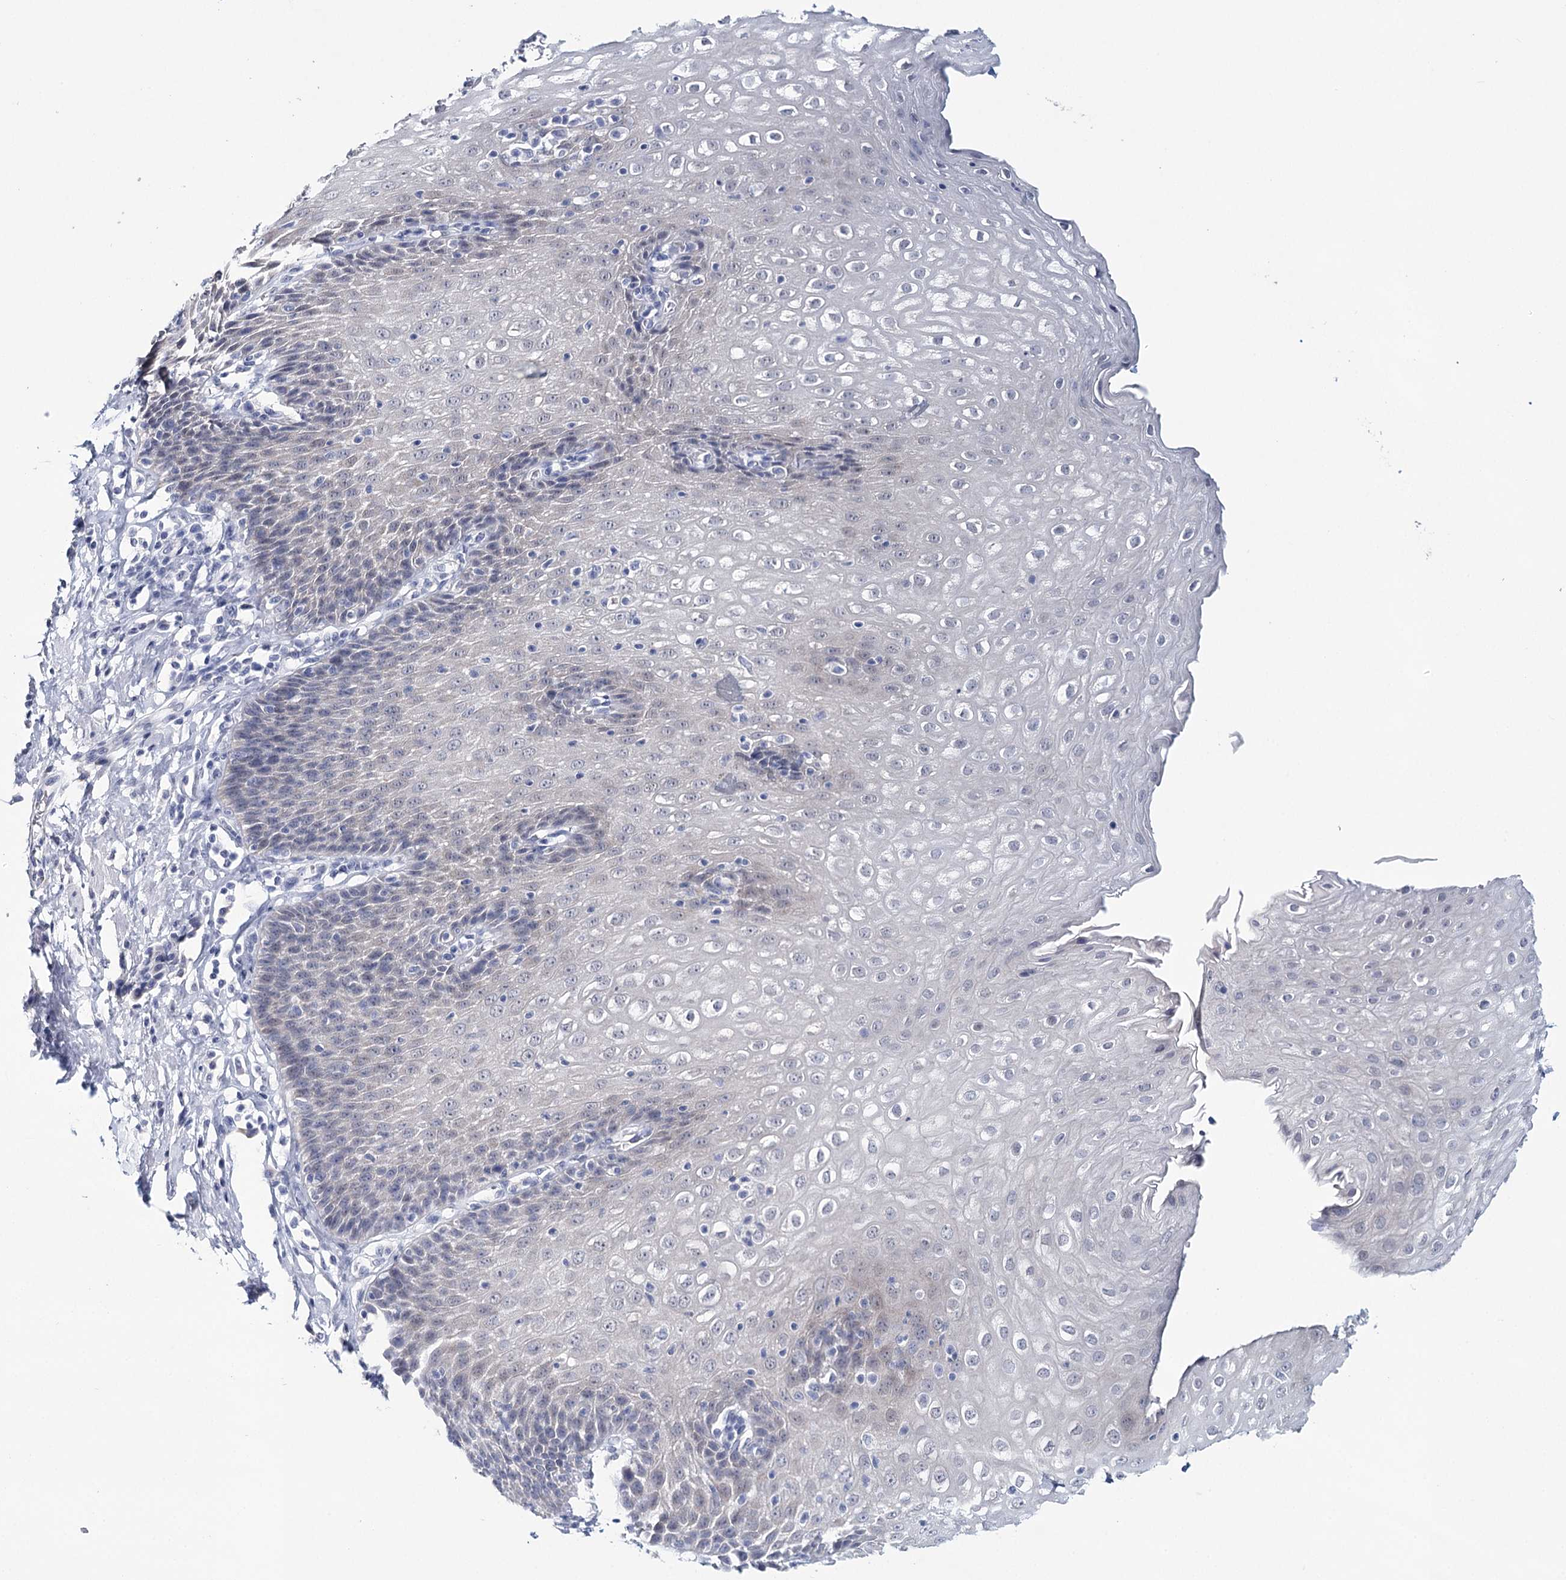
{"staining": {"intensity": "negative", "quantity": "none", "location": "none"}, "tissue": "esophagus", "cell_type": "Squamous epithelial cells", "image_type": "normal", "snomed": [{"axis": "morphology", "description": "Normal tissue, NOS"}, {"axis": "topography", "description": "Esophagus"}], "caption": "Benign esophagus was stained to show a protein in brown. There is no significant staining in squamous epithelial cells. Brightfield microscopy of immunohistochemistry stained with DAB (brown) and hematoxylin (blue), captured at high magnification.", "gene": "HSPA4L", "patient": {"sex": "female", "age": 61}}